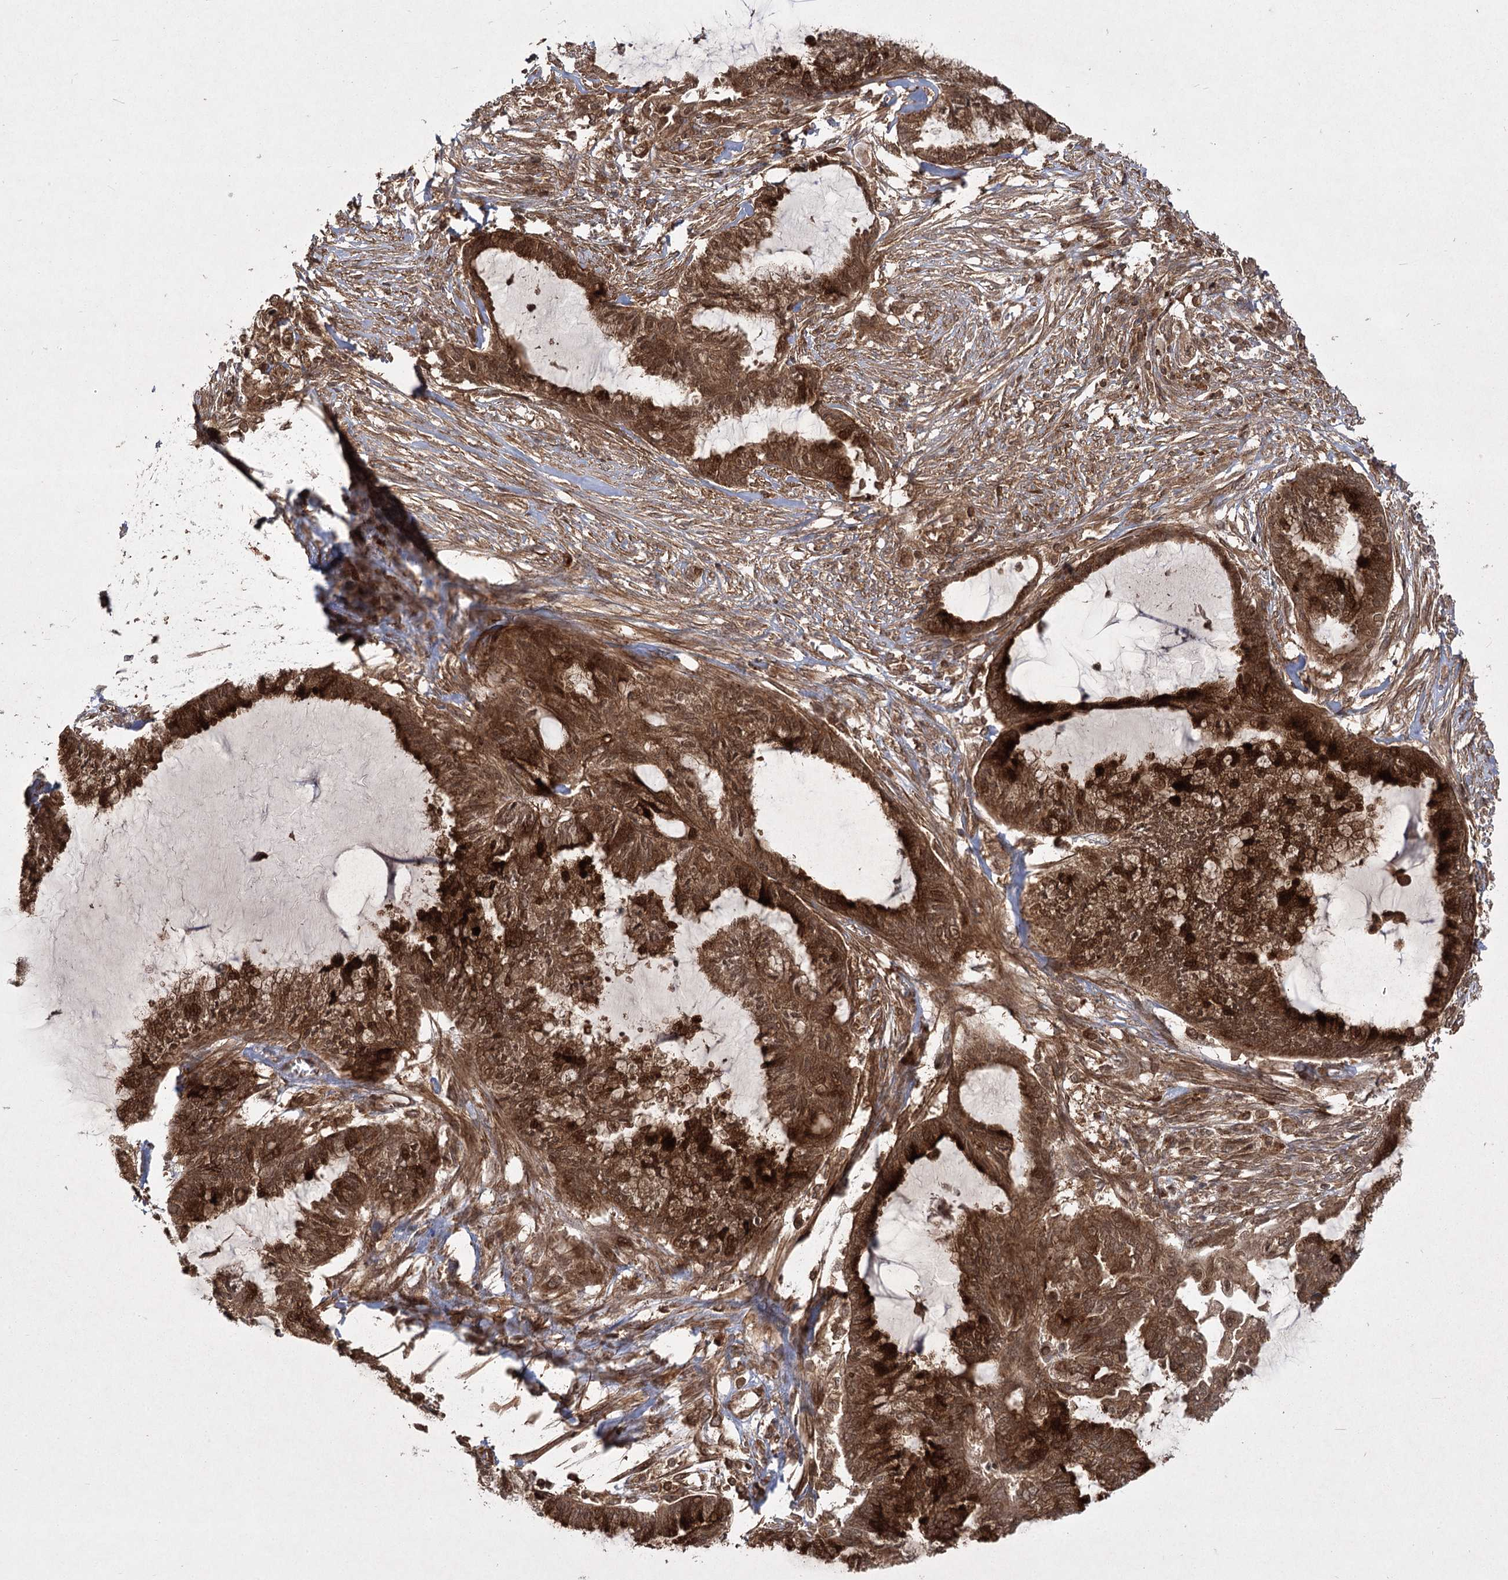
{"staining": {"intensity": "strong", "quantity": ">75%", "location": "cytoplasmic/membranous,nuclear"}, "tissue": "endometrial cancer", "cell_type": "Tumor cells", "image_type": "cancer", "snomed": [{"axis": "morphology", "description": "Adenocarcinoma, NOS"}, {"axis": "topography", "description": "Endometrium"}], "caption": "Human endometrial cancer (adenocarcinoma) stained with a protein marker demonstrates strong staining in tumor cells.", "gene": "MDFIC", "patient": {"sex": "female", "age": 86}}